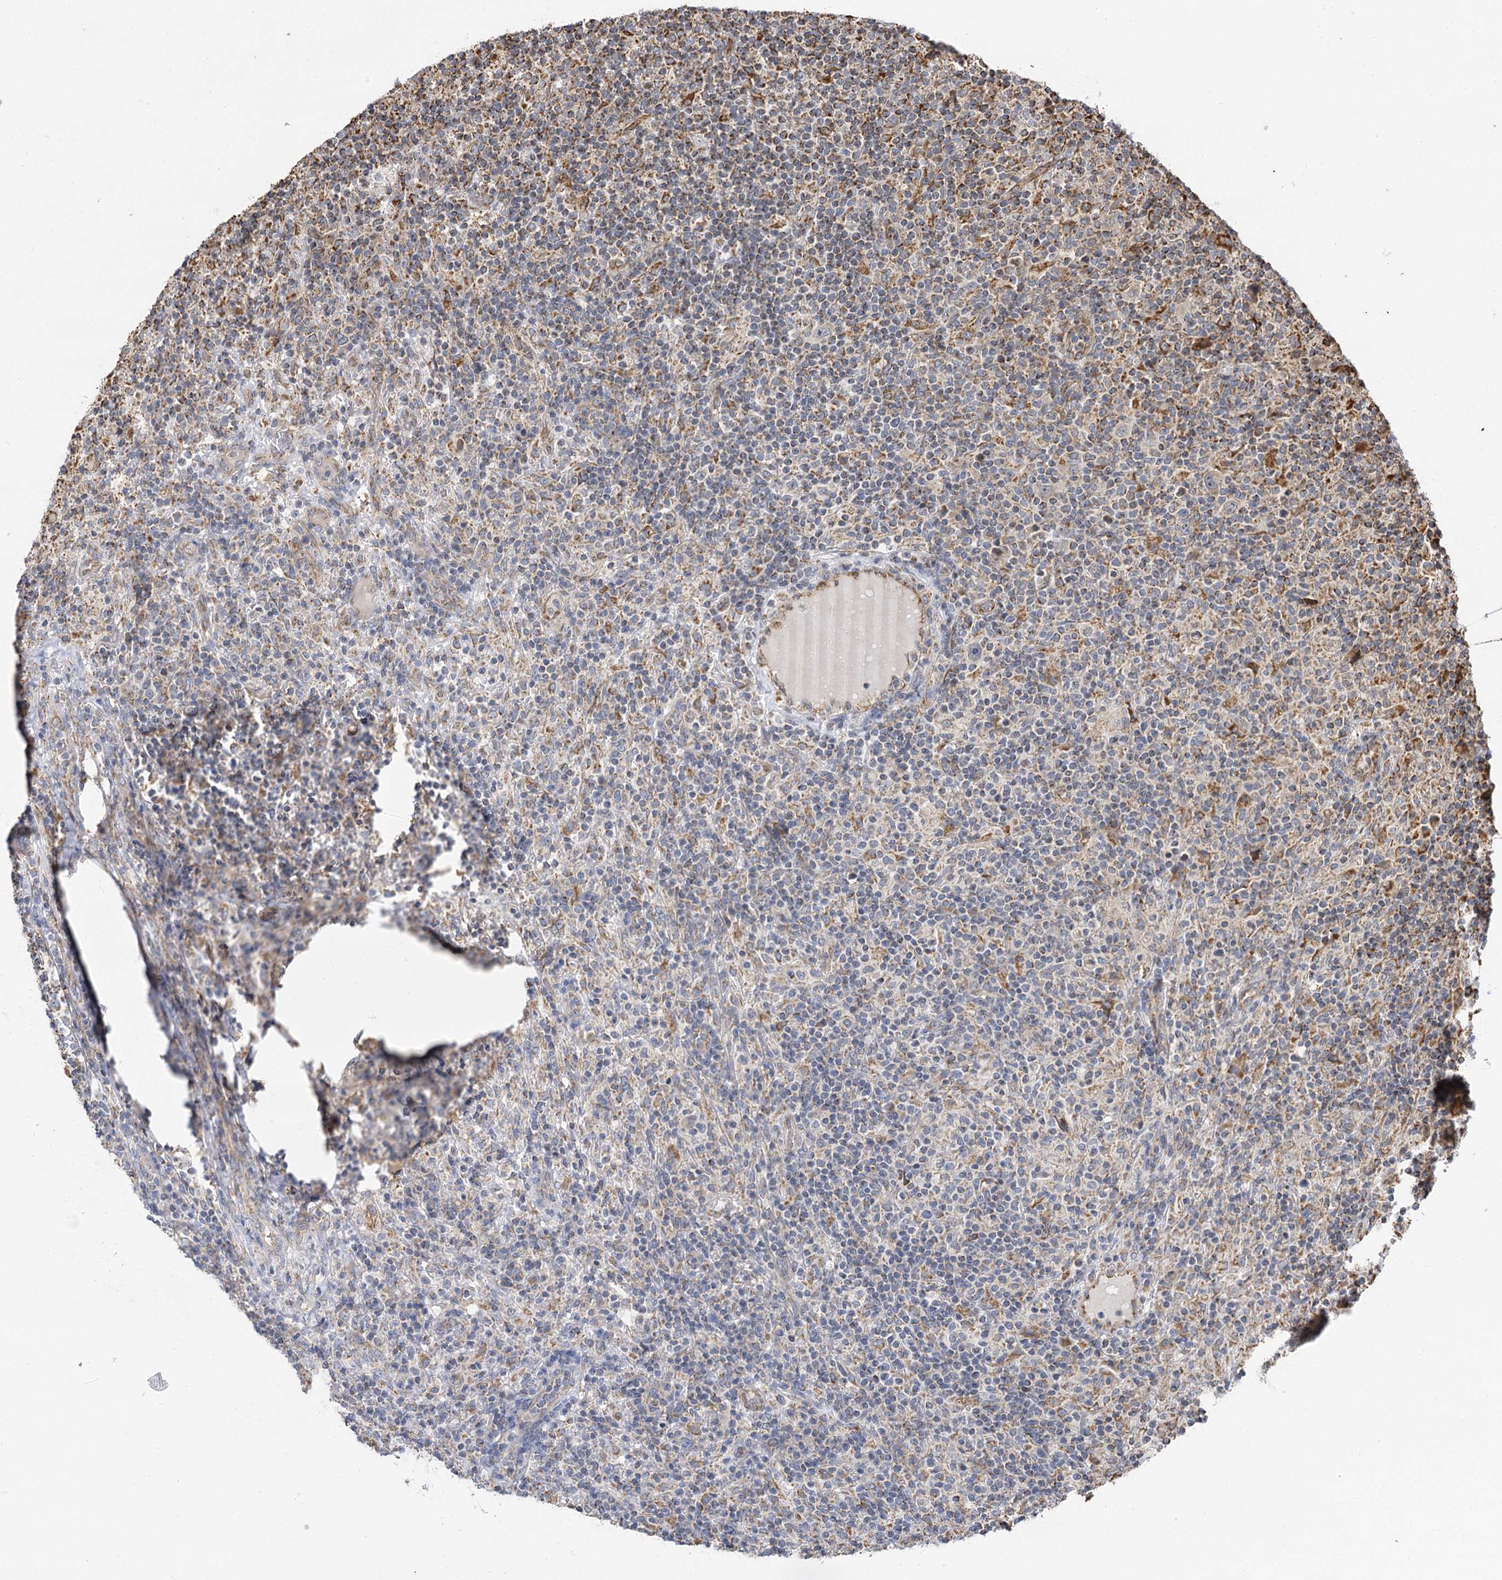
{"staining": {"intensity": "negative", "quantity": "none", "location": "none"}, "tissue": "lymphoma", "cell_type": "Tumor cells", "image_type": "cancer", "snomed": [{"axis": "morphology", "description": "Hodgkin's disease, NOS"}, {"axis": "topography", "description": "Lymph node"}], "caption": "High magnification brightfield microscopy of lymphoma stained with DAB (brown) and counterstained with hematoxylin (blue): tumor cells show no significant positivity.", "gene": "IL11RA", "patient": {"sex": "male", "age": 70}}